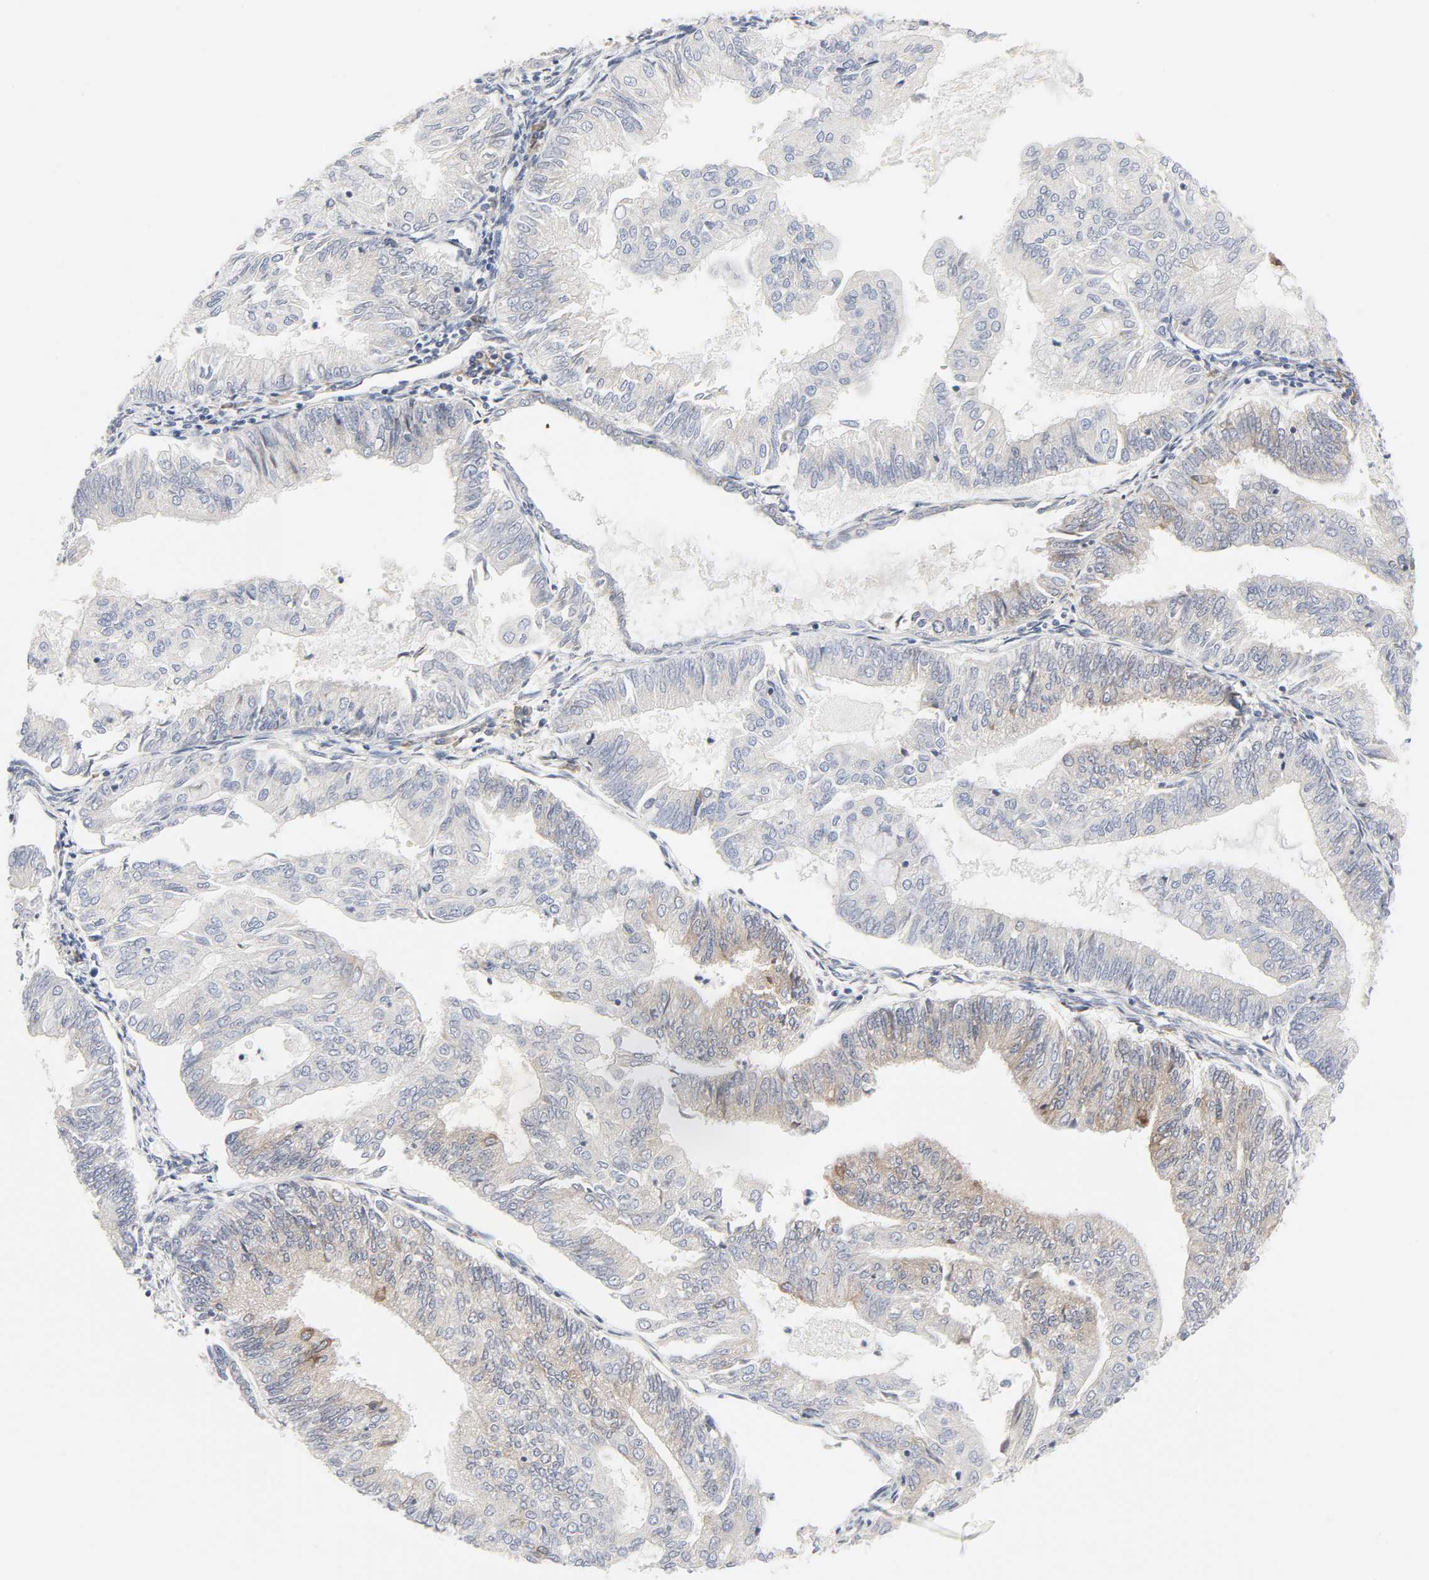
{"staining": {"intensity": "weak", "quantity": "<25%", "location": "cytoplasmic/membranous"}, "tissue": "endometrial cancer", "cell_type": "Tumor cells", "image_type": "cancer", "snomed": [{"axis": "morphology", "description": "Adenocarcinoma, NOS"}, {"axis": "topography", "description": "Endometrium"}], "caption": "DAB (3,3'-diaminobenzidine) immunohistochemical staining of endometrial adenocarcinoma demonstrates no significant expression in tumor cells.", "gene": "LRP6", "patient": {"sex": "female", "age": 59}}